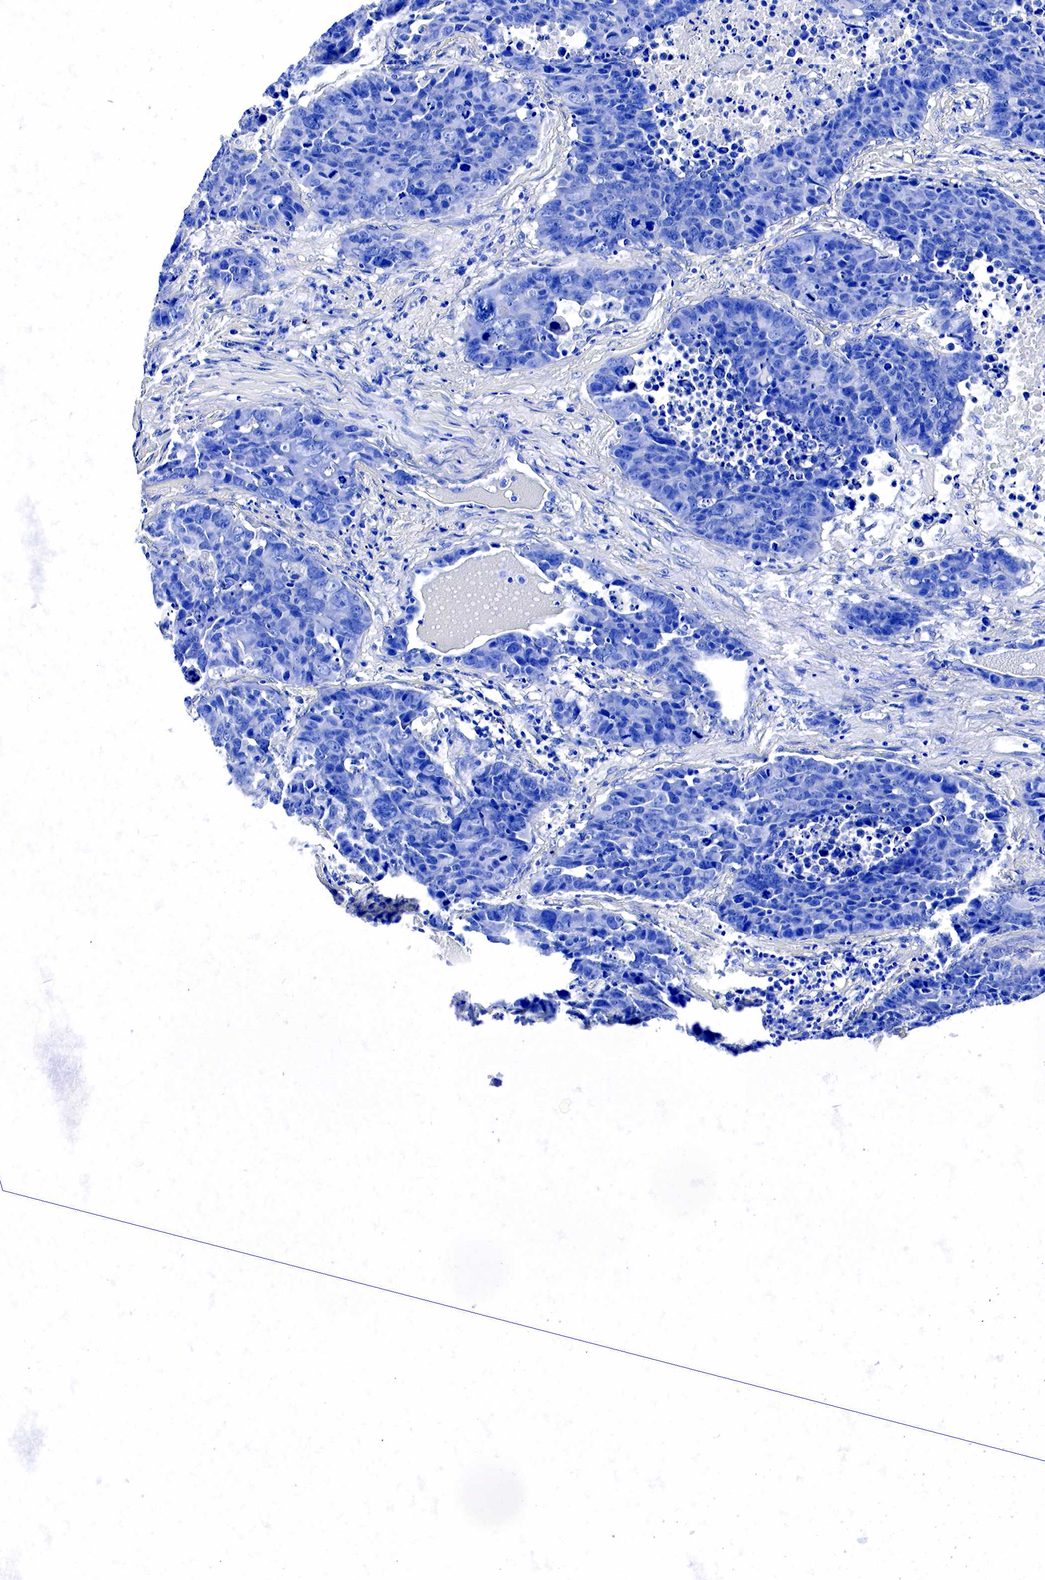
{"staining": {"intensity": "negative", "quantity": "none", "location": "none"}, "tissue": "lung cancer", "cell_type": "Tumor cells", "image_type": "cancer", "snomed": [{"axis": "morphology", "description": "Carcinoid, malignant, NOS"}, {"axis": "topography", "description": "Lung"}], "caption": "High power microscopy photomicrograph of an IHC micrograph of carcinoid (malignant) (lung), revealing no significant positivity in tumor cells.", "gene": "ACP3", "patient": {"sex": "male", "age": 60}}